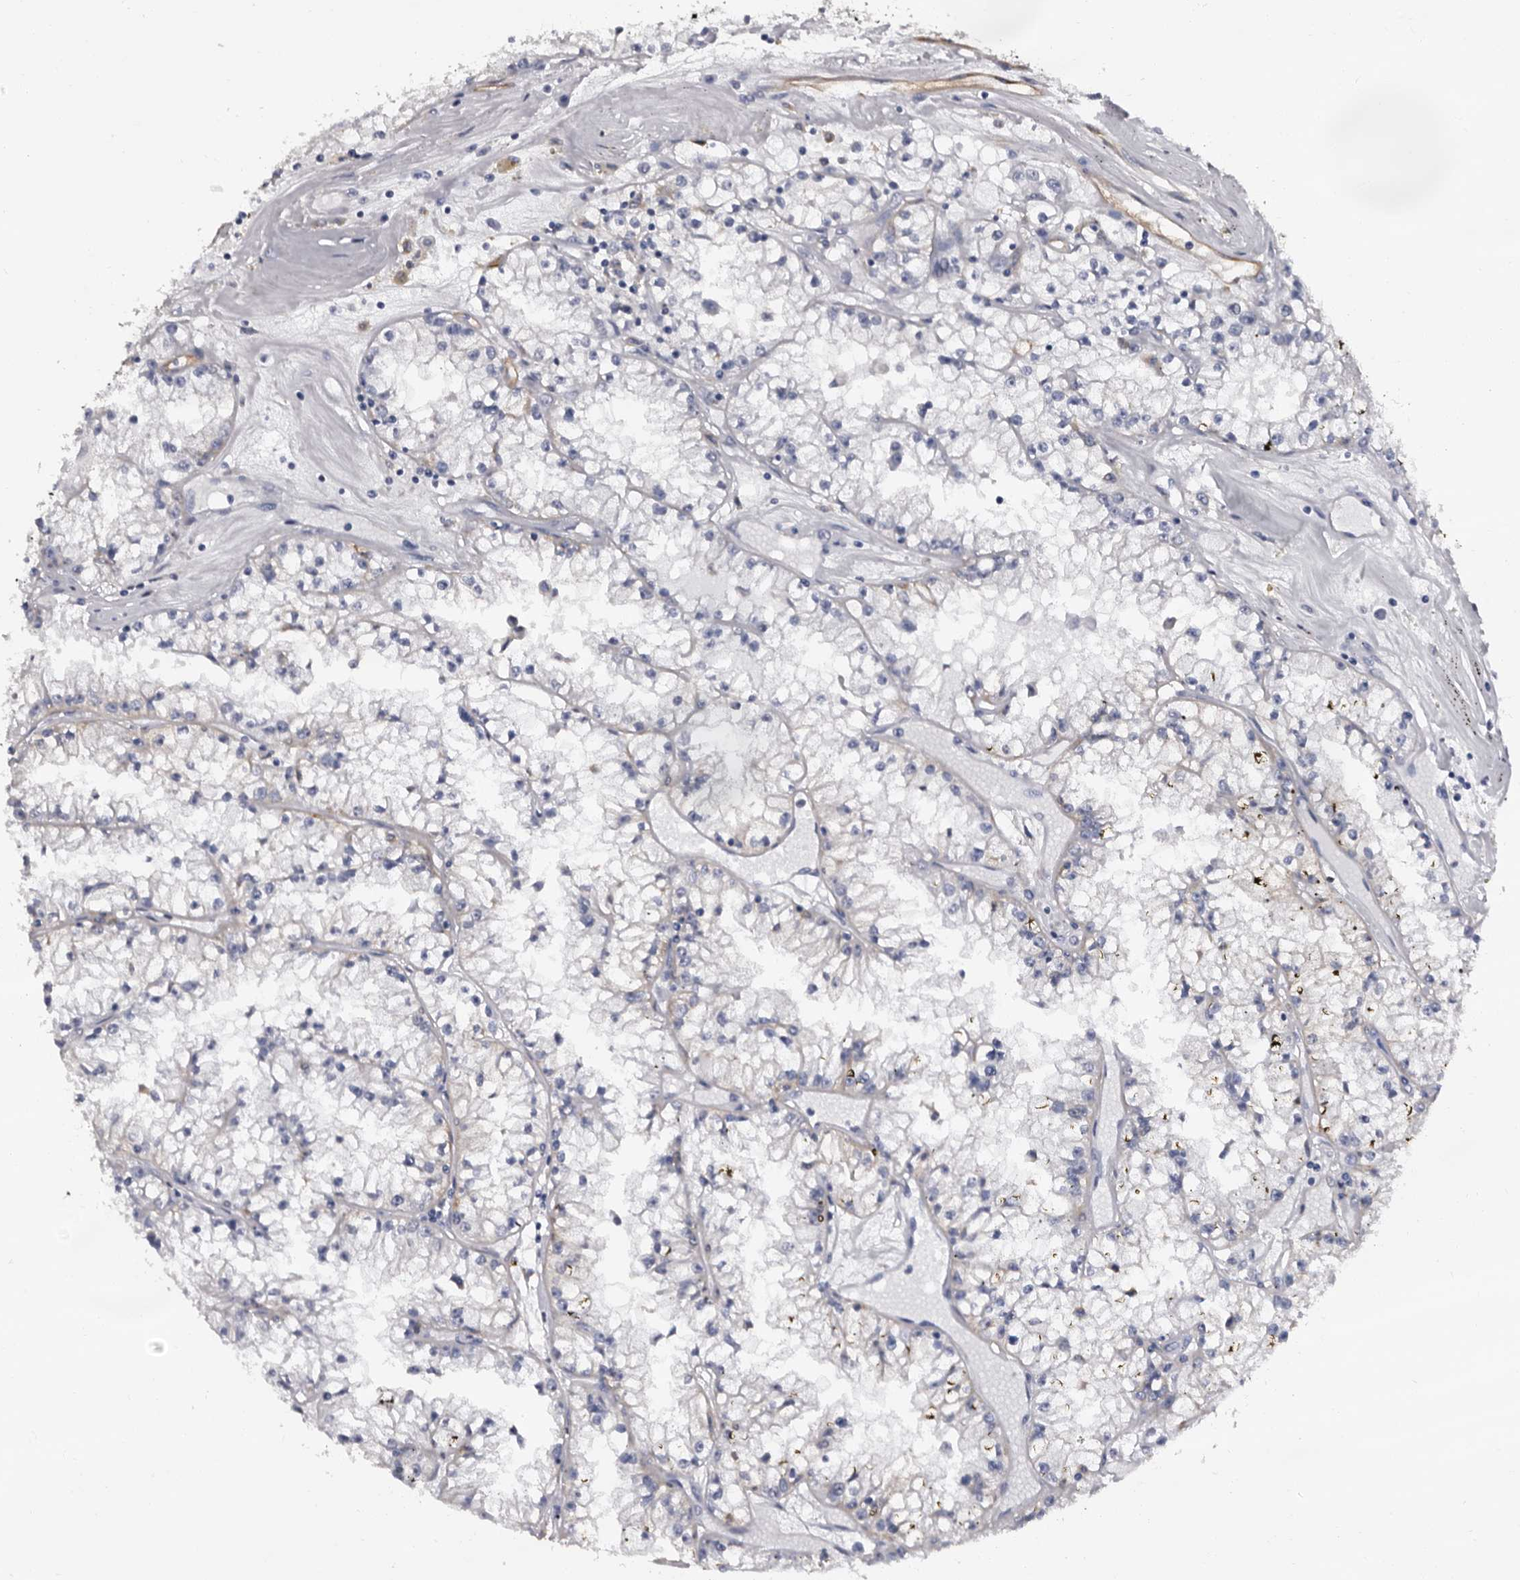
{"staining": {"intensity": "negative", "quantity": "none", "location": "none"}, "tissue": "renal cancer", "cell_type": "Tumor cells", "image_type": "cancer", "snomed": [{"axis": "morphology", "description": "Adenocarcinoma, NOS"}, {"axis": "topography", "description": "Kidney"}], "caption": "IHC of renal cancer reveals no positivity in tumor cells. (Brightfield microscopy of DAB (3,3'-diaminobenzidine) immunohistochemistry (IHC) at high magnification).", "gene": "EPB41L3", "patient": {"sex": "male", "age": 56}}